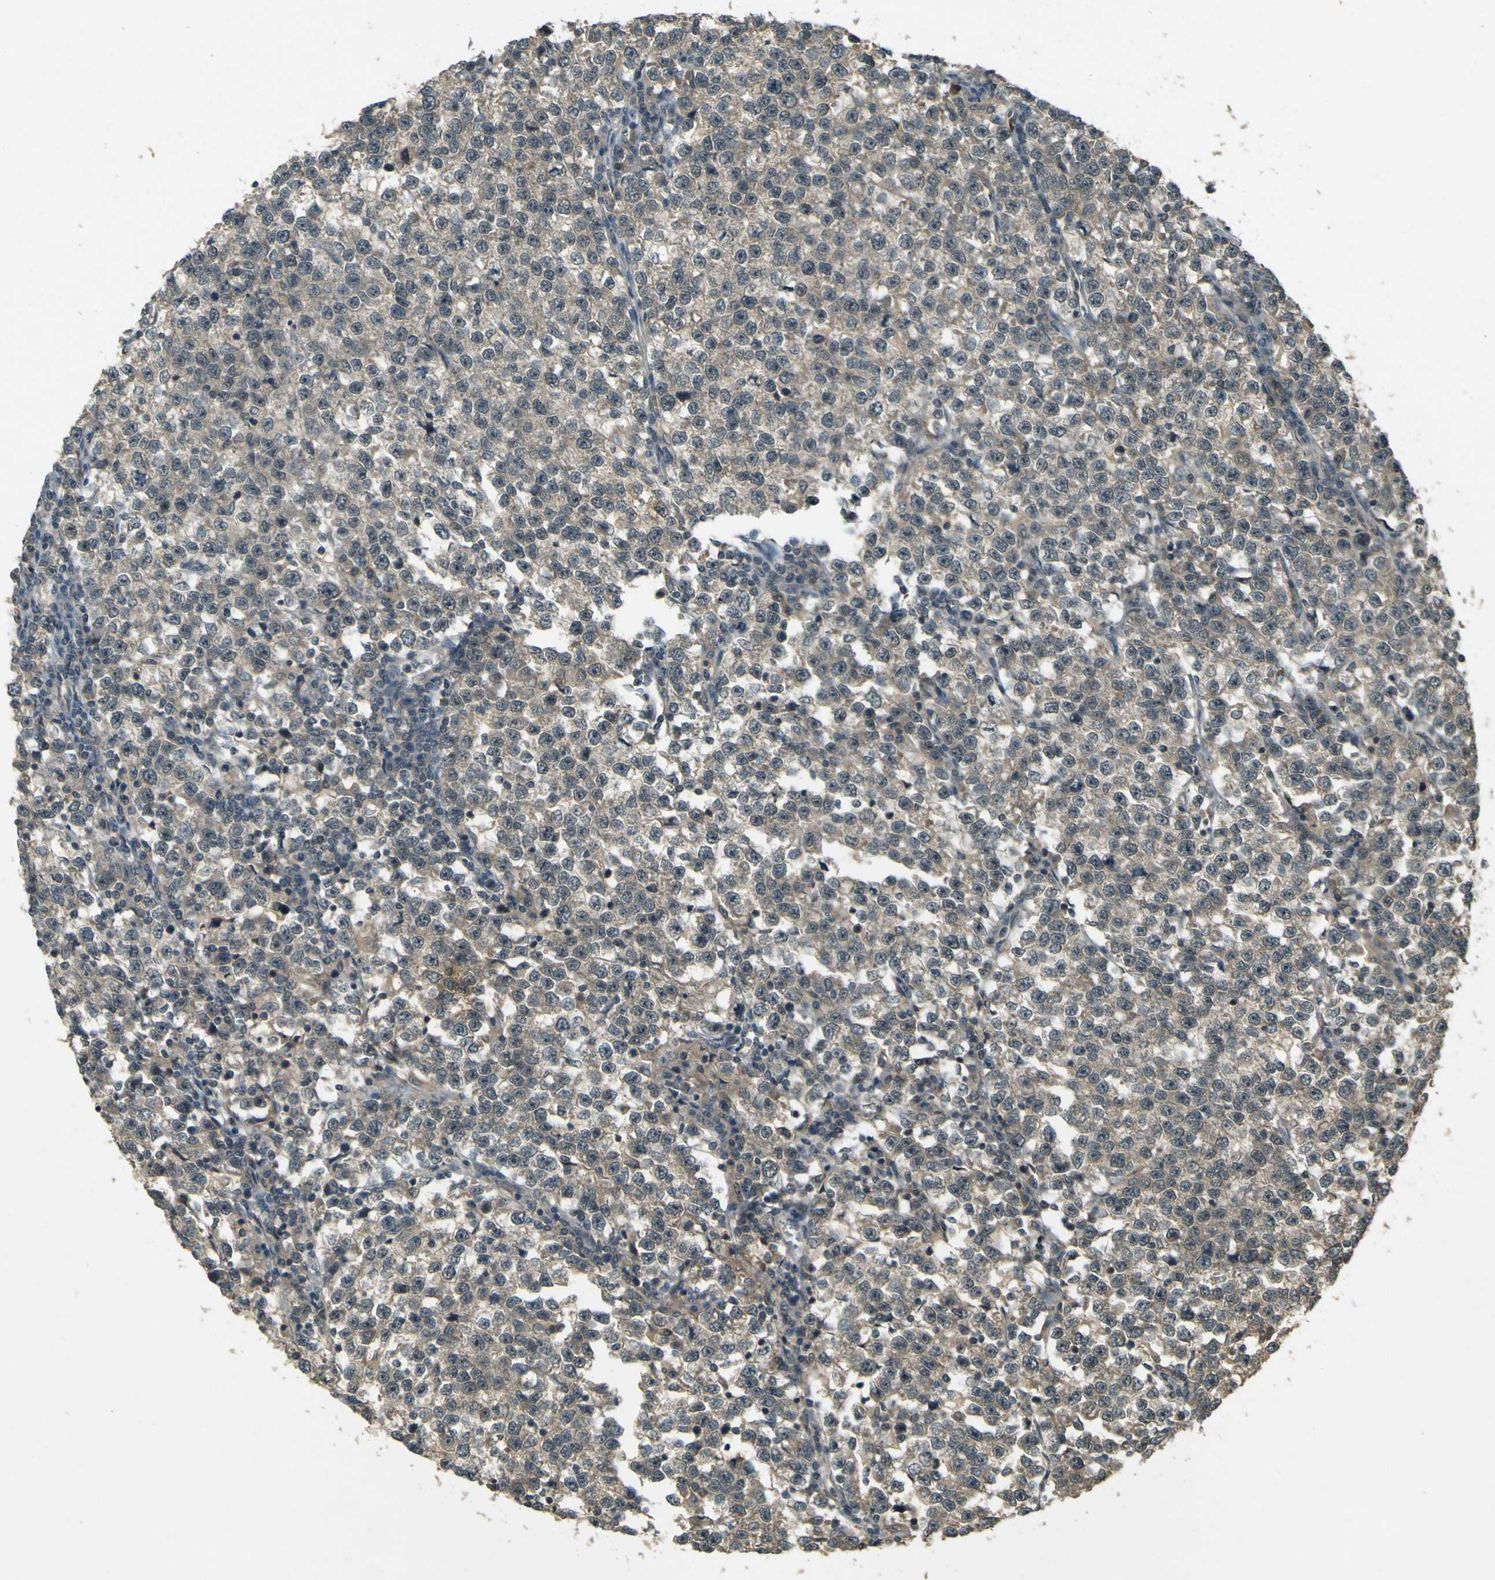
{"staining": {"intensity": "weak", "quantity": ">75%", "location": "cytoplasmic/membranous"}, "tissue": "testis cancer", "cell_type": "Tumor cells", "image_type": "cancer", "snomed": [{"axis": "morphology", "description": "Normal tissue, NOS"}, {"axis": "morphology", "description": "Seminoma, NOS"}, {"axis": "topography", "description": "Testis"}], "caption": "A high-resolution photomicrograph shows IHC staining of testis cancer (seminoma), which shows weak cytoplasmic/membranous staining in about >75% of tumor cells.", "gene": "MPDZ", "patient": {"sex": "male", "age": 43}}